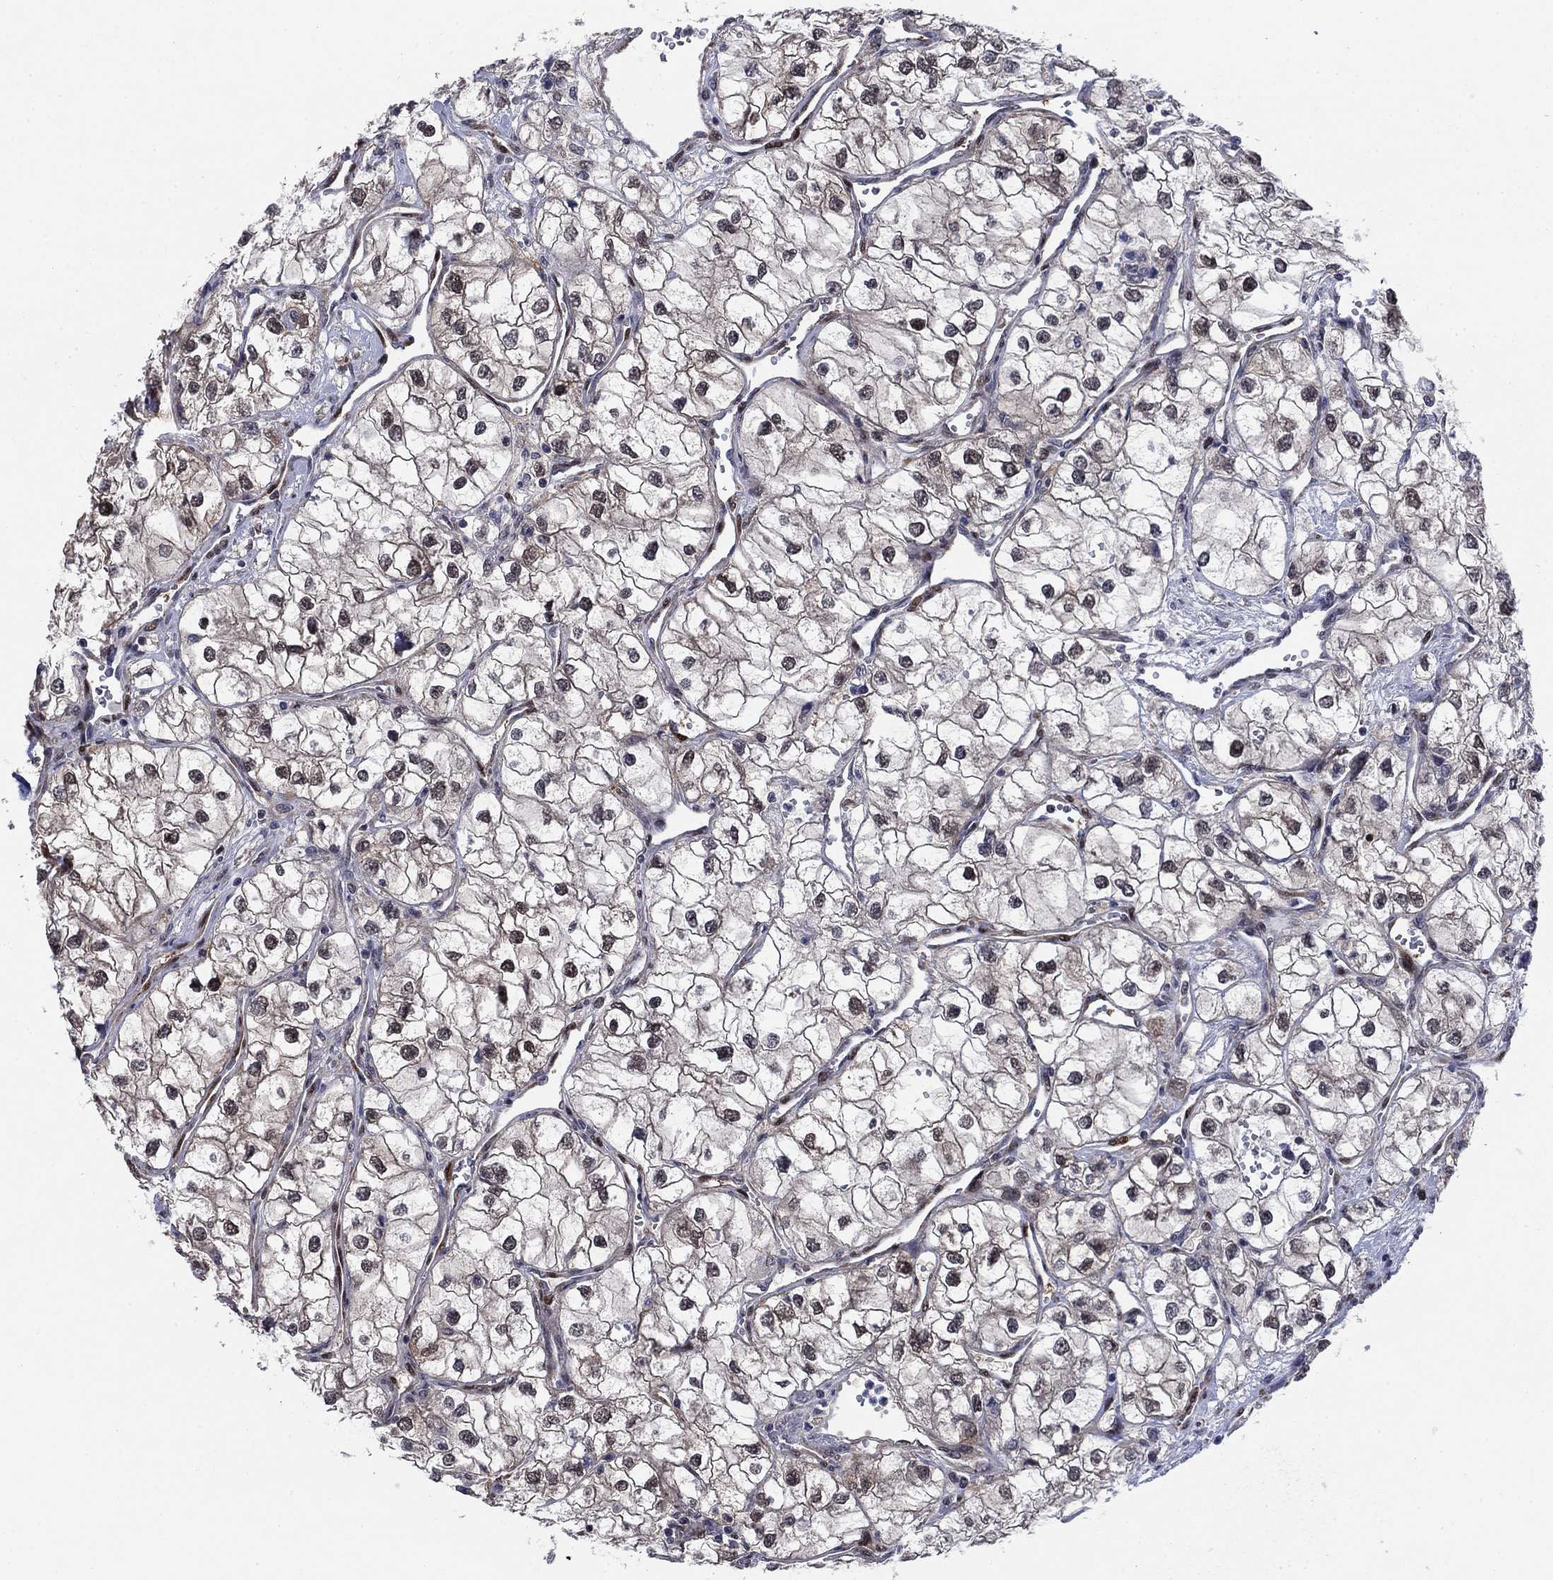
{"staining": {"intensity": "negative", "quantity": "none", "location": "none"}, "tissue": "renal cancer", "cell_type": "Tumor cells", "image_type": "cancer", "snomed": [{"axis": "morphology", "description": "Adenocarcinoma, NOS"}, {"axis": "topography", "description": "Kidney"}], "caption": "The image displays no significant positivity in tumor cells of adenocarcinoma (renal).", "gene": "FKBP4", "patient": {"sex": "male", "age": 59}}